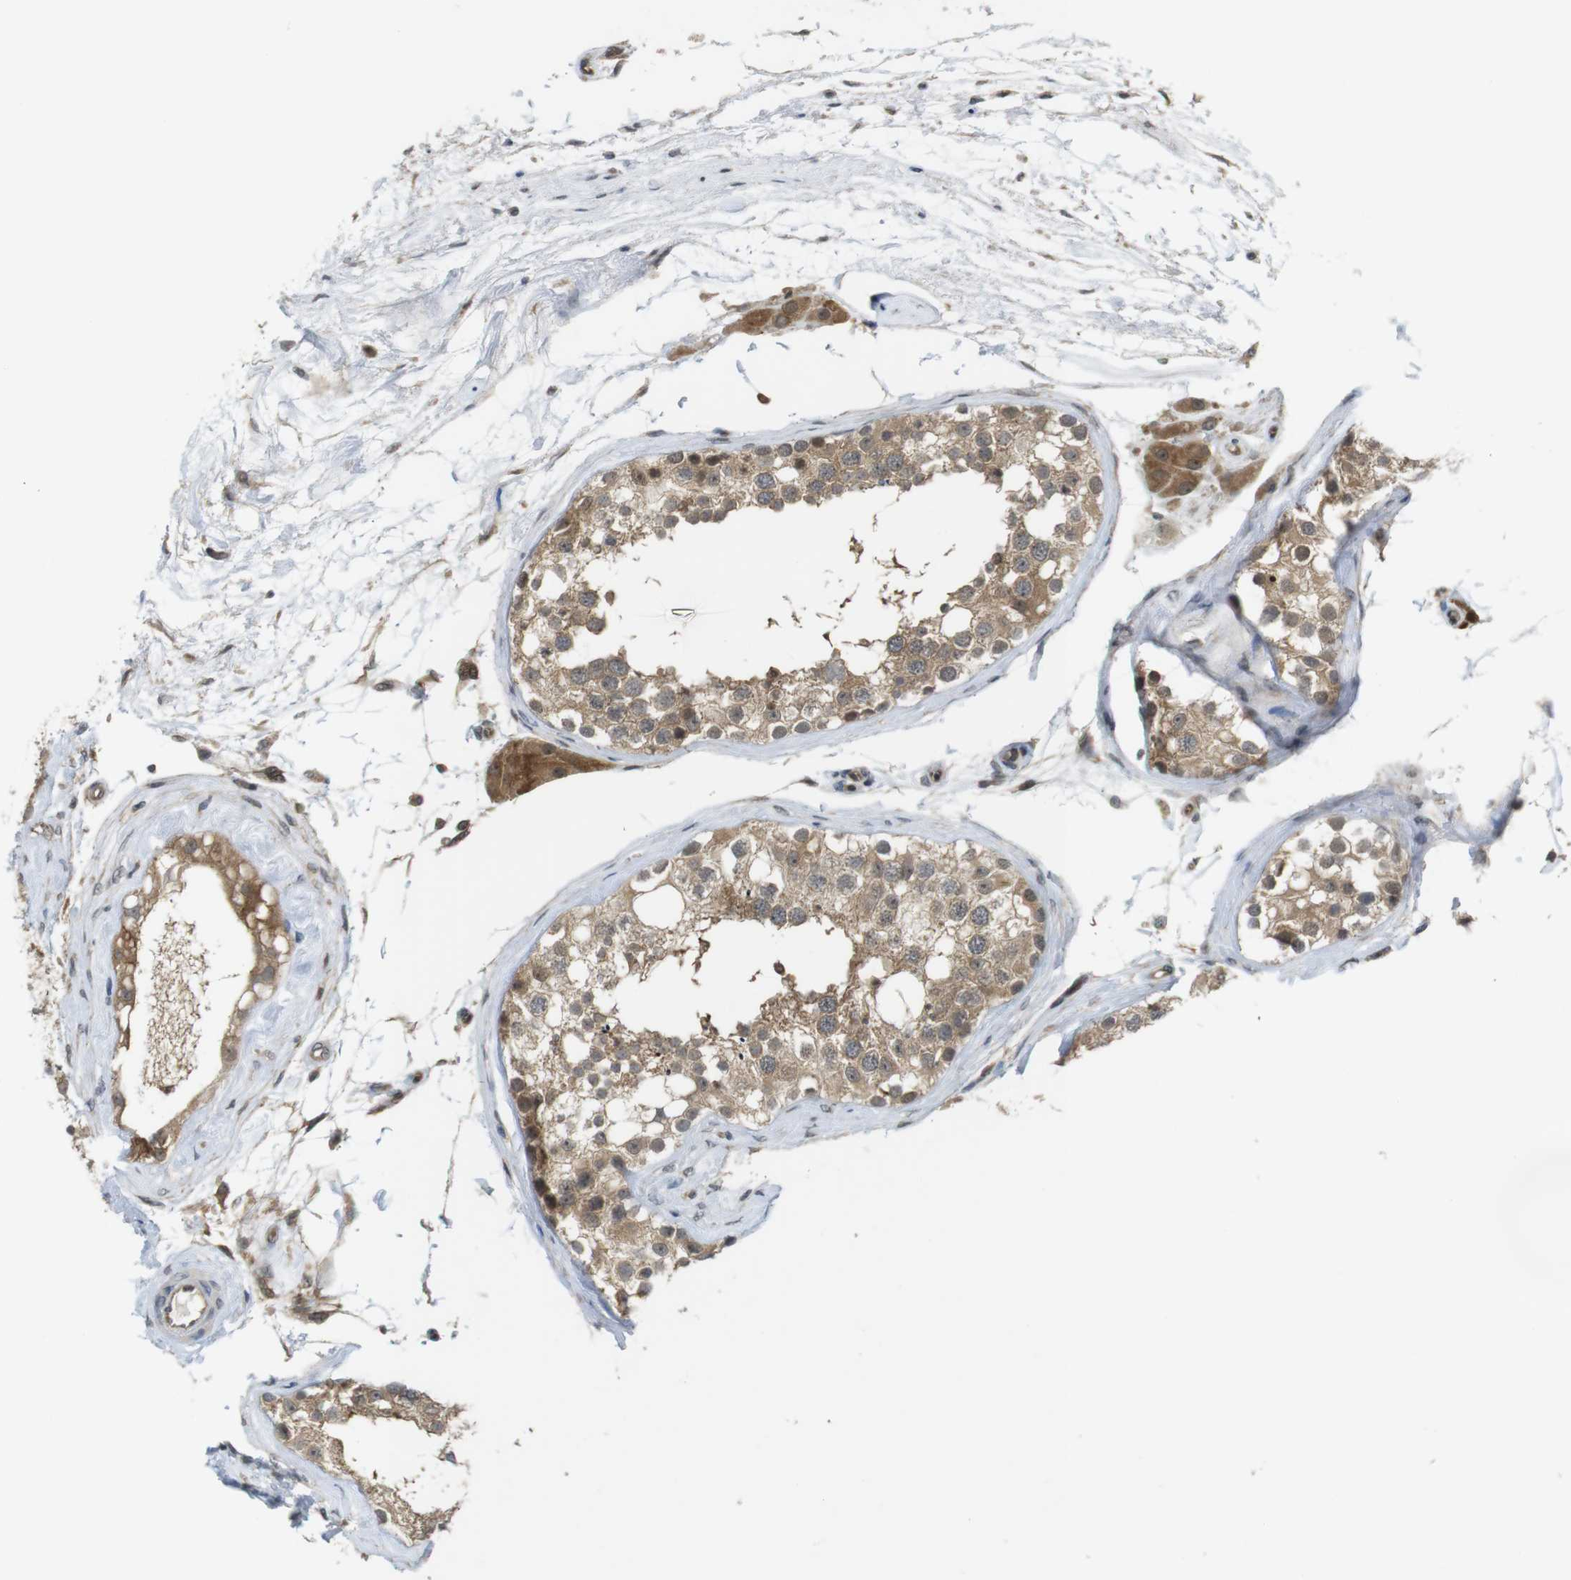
{"staining": {"intensity": "moderate", "quantity": ">75%", "location": "cytoplasmic/membranous"}, "tissue": "testis", "cell_type": "Cells in seminiferous ducts", "image_type": "normal", "snomed": [{"axis": "morphology", "description": "Normal tissue, NOS"}, {"axis": "topography", "description": "Testis"}], "caption": "DAB immunohistochemical staining of unremarkable testis displays moderate cytoplasmic/membranous protein expression in approximately >75% of cells in seminiferous ducts. Immunohistochemistry stains the protein of interest in brown and the nuclei are stained blue.", "gene": "CC2D1A", "patient": {"sex": "male", "age": 68}}